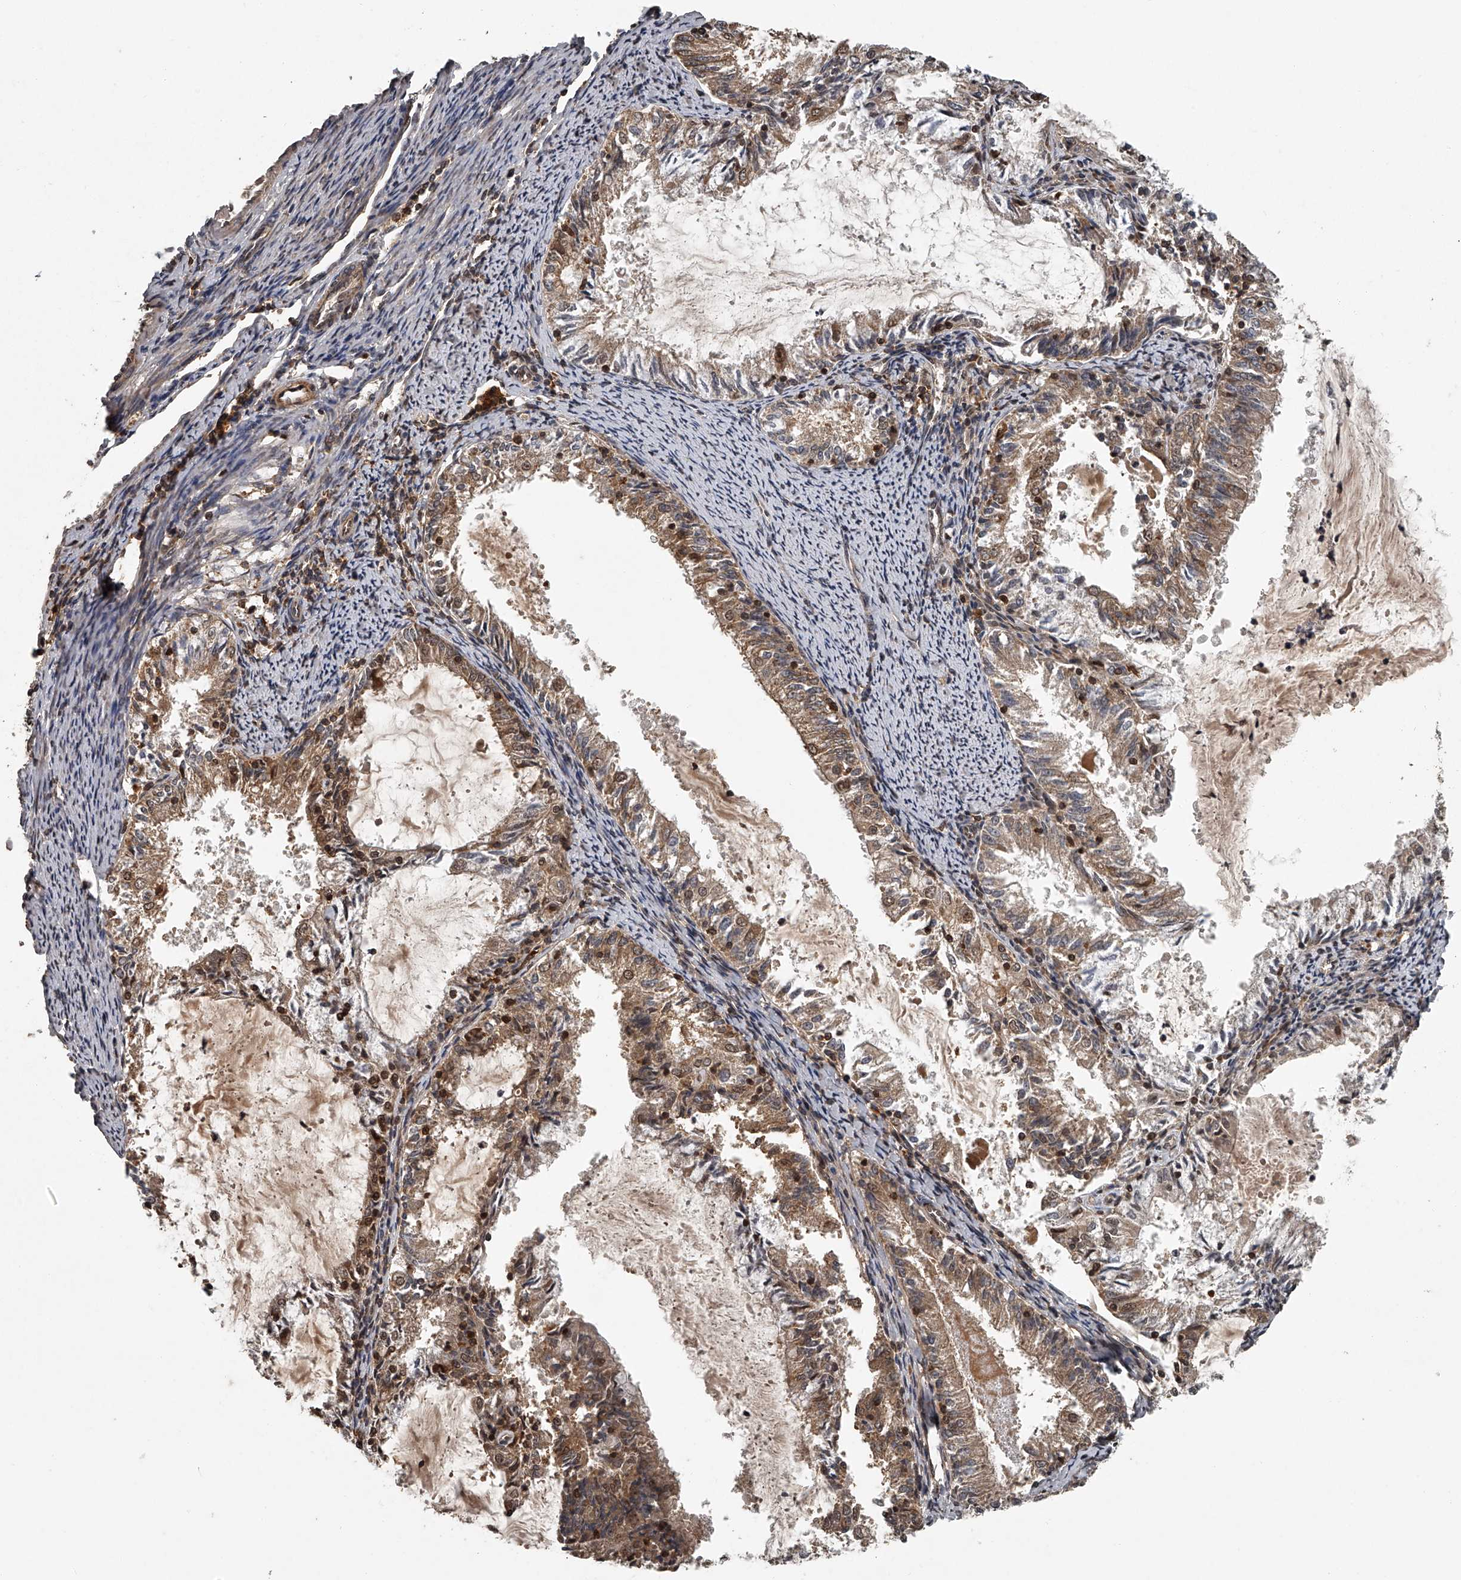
{"staining": {"intensity": "moderate", "quantity": ">75%", "location": "cytoplasmic/membranous,nuclear"}, "tissue": "endometrial cancer", "cell_type": "Tumor cells", "image_type": "cancer", "snomed": [{"axis": "morphology", "description": "Adenocarcinoma, NOS"}, {"axis": "topography", "description": "Endometrium"}], "caption": "This image shows immunohistochemistry (IHC) staining of human endometrial cancer, with medium moderate cytoplasmic/membranous and nuclear expression in about >75% of tumor cells.", "gene": "PLEKHG1", "patient": {"sex": "female", "age": 57}}